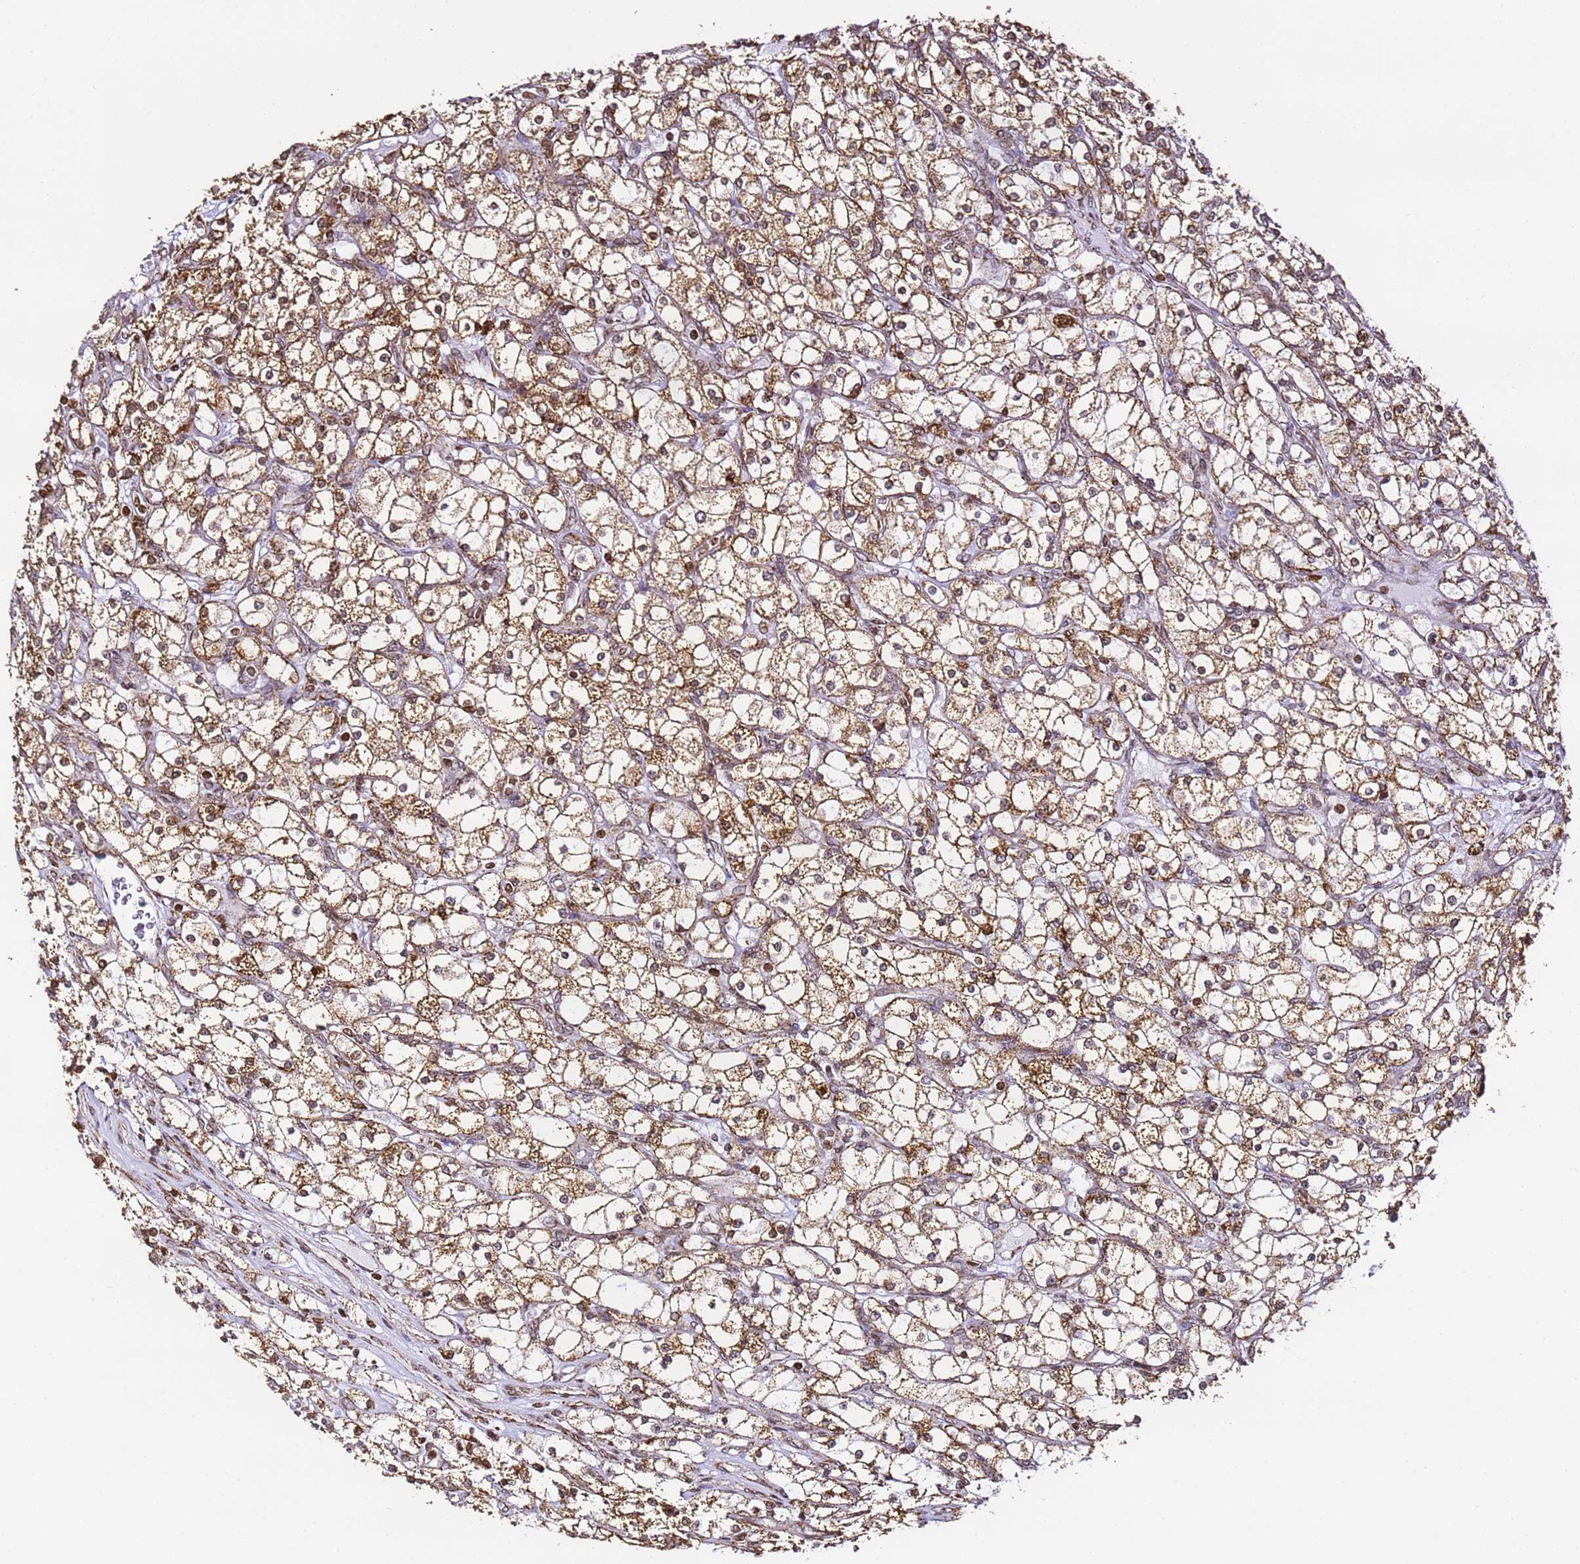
{"staining": {"intensity": "strong", "quantity": ">75%", "location": "cytoplasmic/membranous"}, "tissue": "renal cancer", "cell_type": "Tumor cells", "image_type": "cancer", "snomed": [{"axis": "morphology", "description": "Adenocarcinoma, NOS"}, {"axis": "topography", "description": "Kidney"}], "caption": "Approximately >75% of tumor cells in renal cancer (adenocarcinoma) demonstrate strong cytoplasmic/membranous protein staining as visualized by brown immunohistochemical staining.", "gene": "HSPE1", "patient": {"sex": "male", "age": 80}}